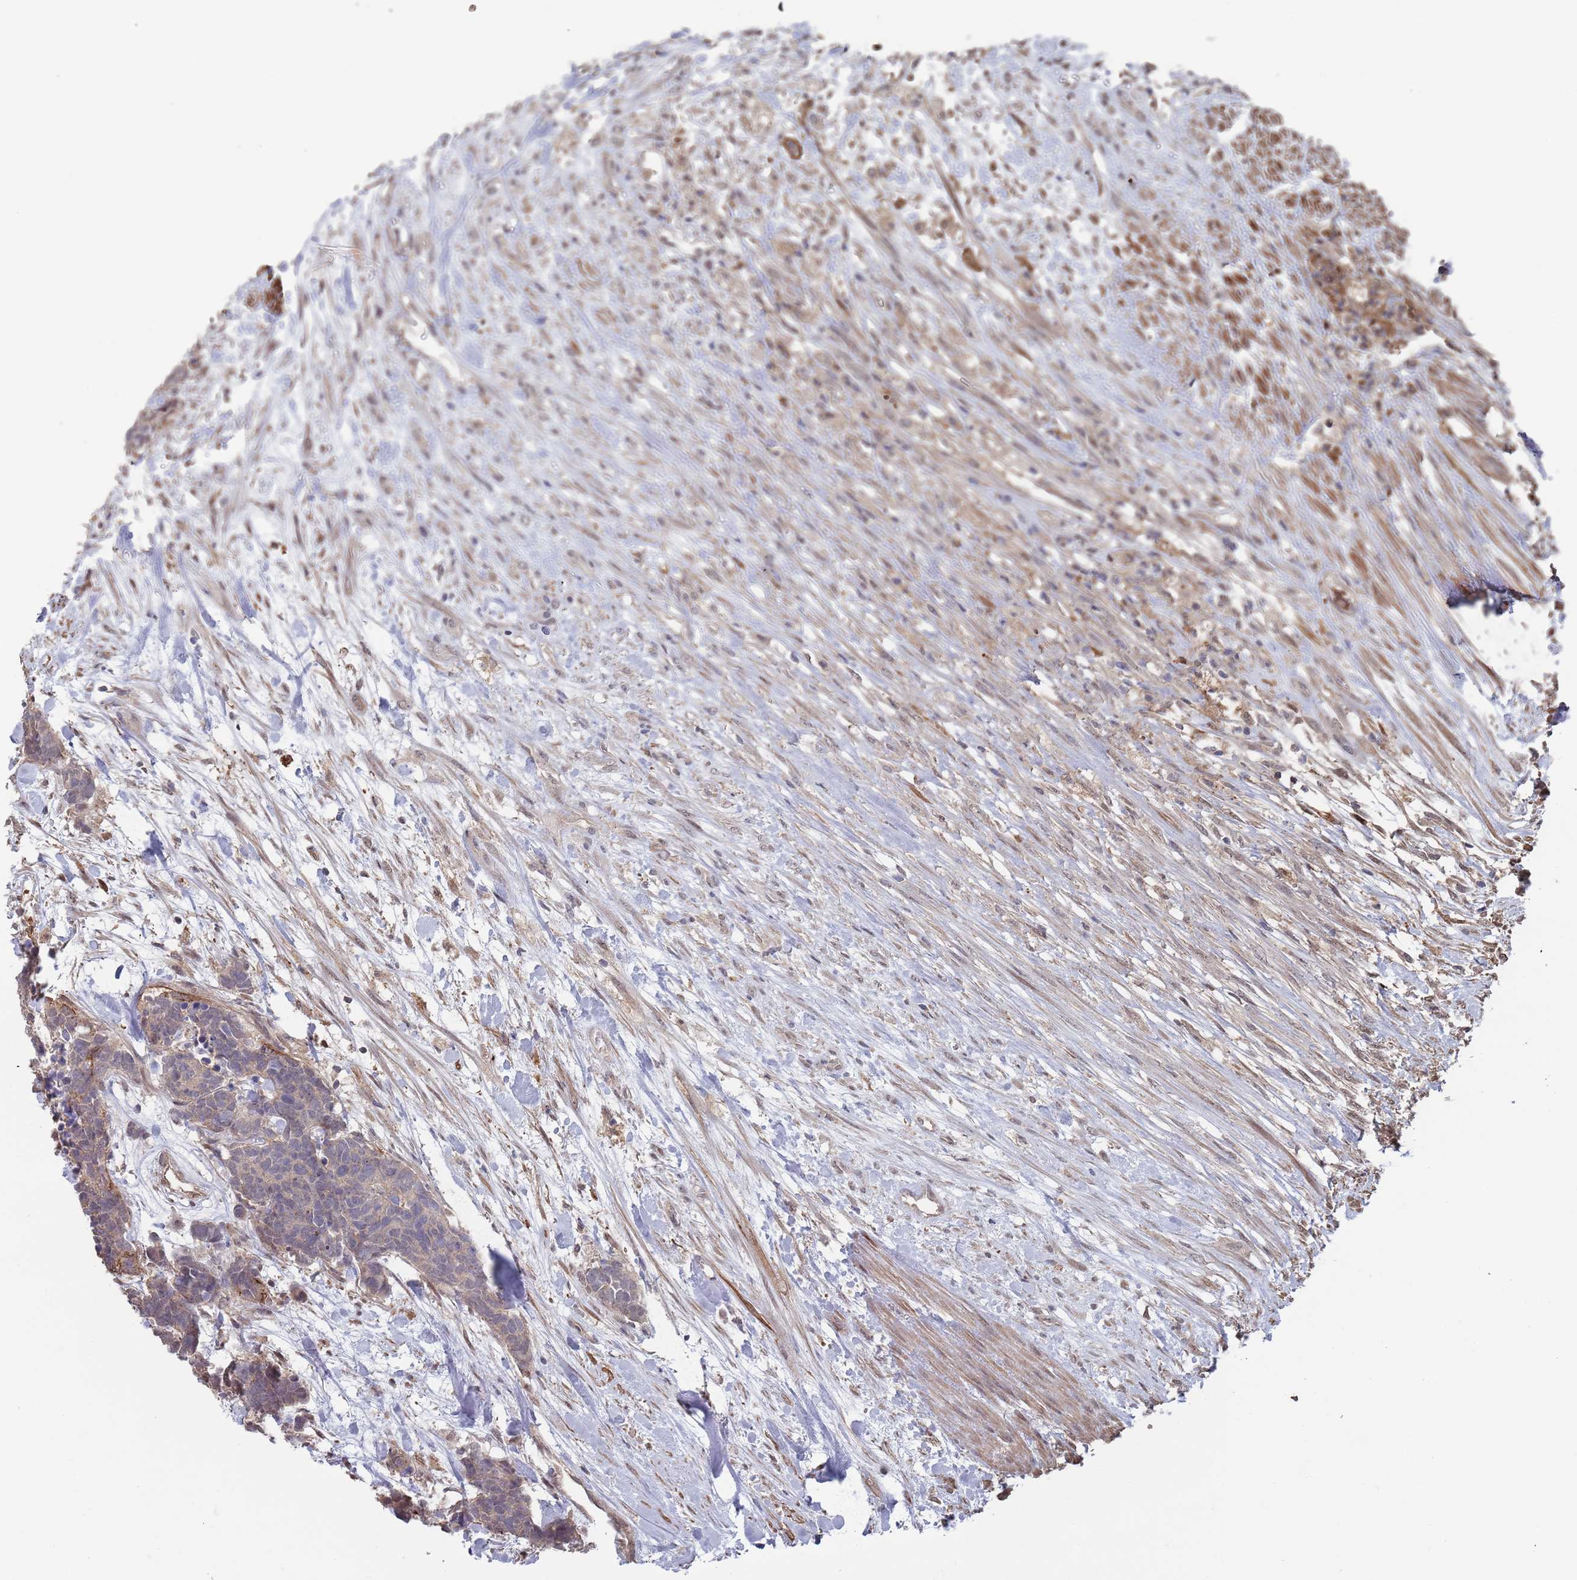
{"staining": {"intensity": "negative", "quantity": "none", "location": "none"}, "tissue": "carcinoid", "cell_type": "Tumor cells", "image_type": "cancer", "snomed": [{"axis": "morphology", "description": "Carcinoma, NOS"}, {"axis": "morphology", "description": "Carcinoid, malignant, NOS"}, {"axis": "topography", "description": "Prostate"}], "caption": "Tumor cells show no significant protein staining in carcinoma.", "gene": "DGKD", "patient": {"sex": "male", "age": 57}}